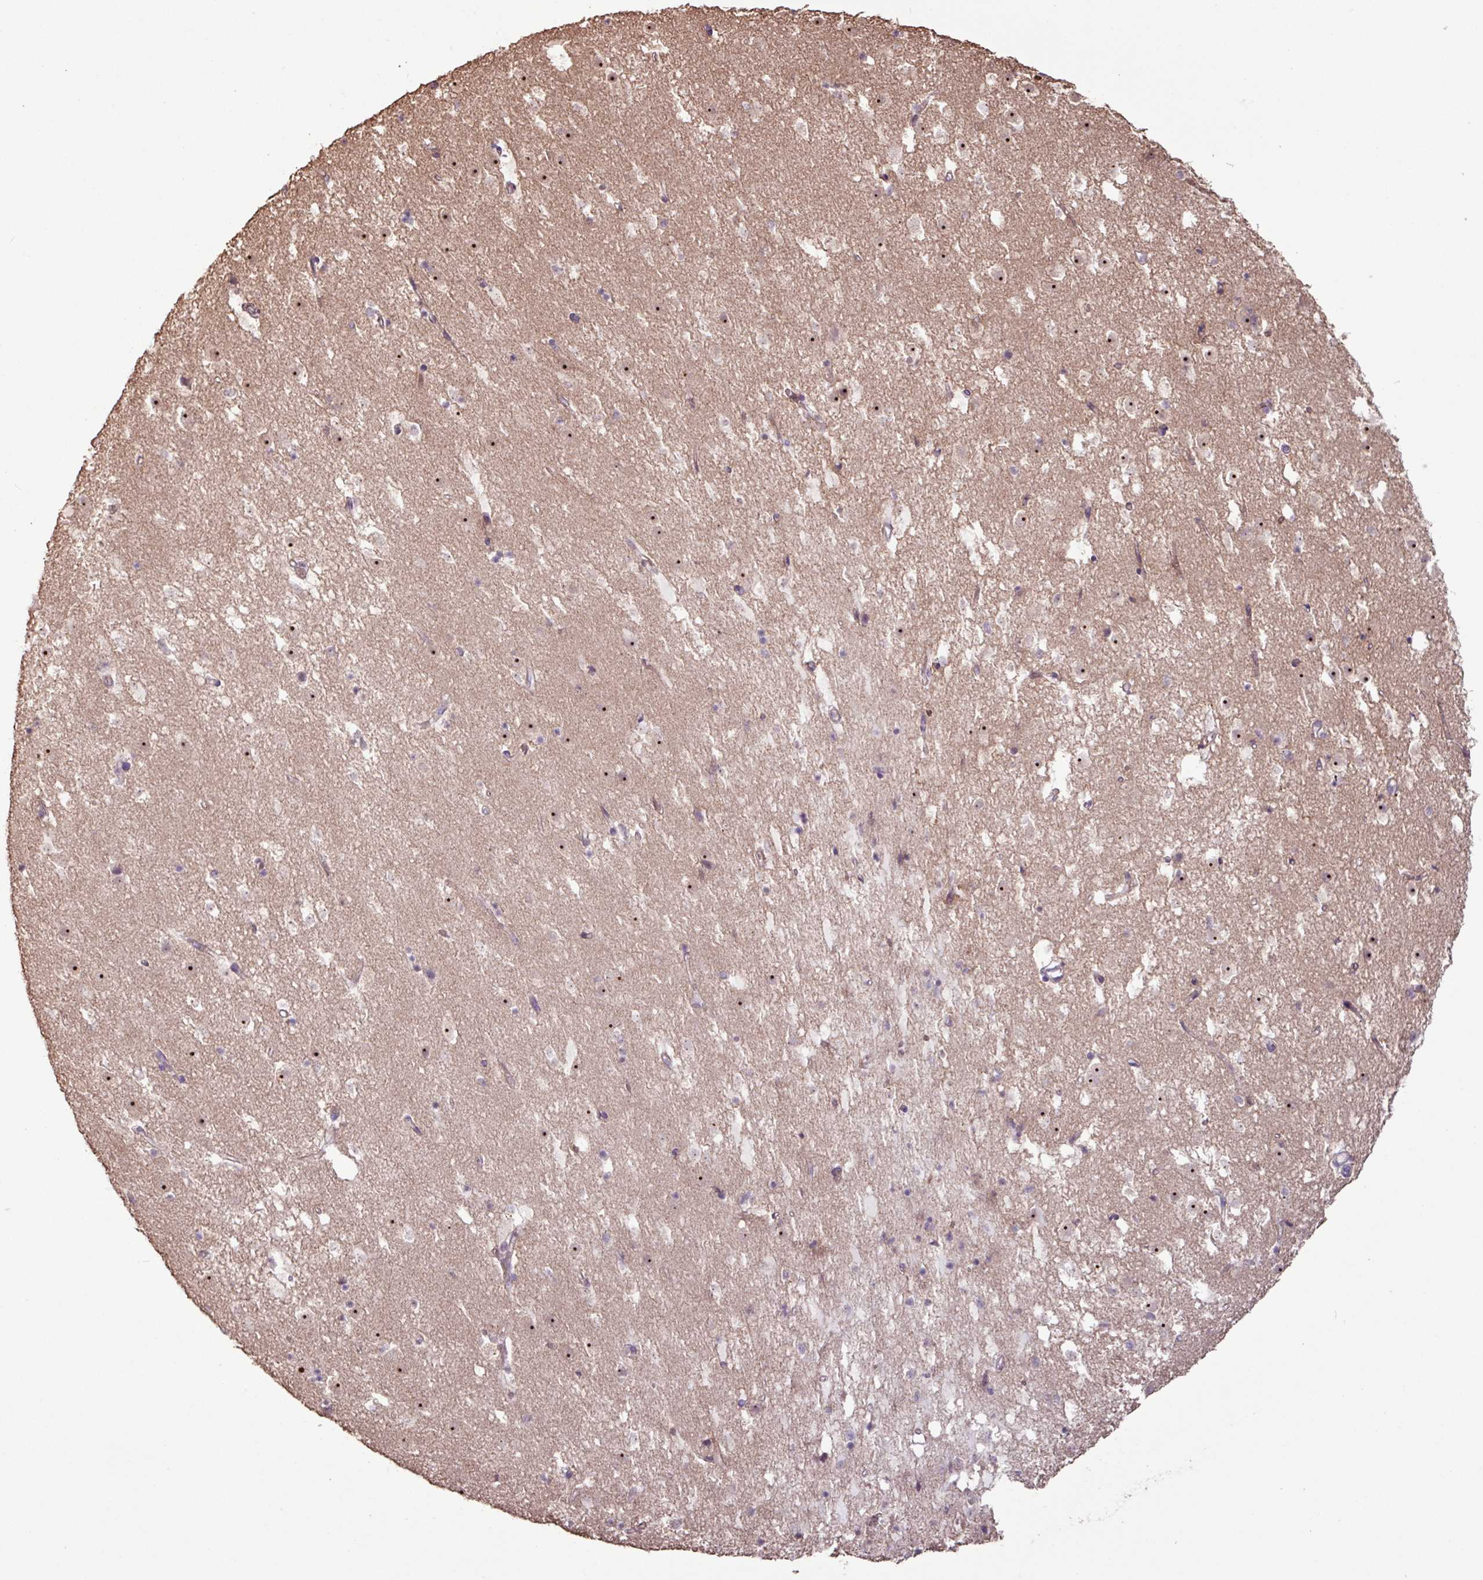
{"staining": {"intensity": "weak", "quantity": "25%-75%", "location": "cytoplasmic/membranous,nuclear"}, "tissue": "caudate", "cell_type": "Glial cells", "image_type": "normal", "snomed": [{"axis": "morphology", "description": "Normal tissue, NOS"}, {"axis": "topography", "description": "Lateral ventricle wall"}], "caption": "Caudate stained with a brown dye exhibits weak cytoplasmic/membranous,nuclear positive expression in approximately 25%-75% of glial cells.", "gene": "L3MBTL3", "patient": {"sex": "male", "age": 58}}